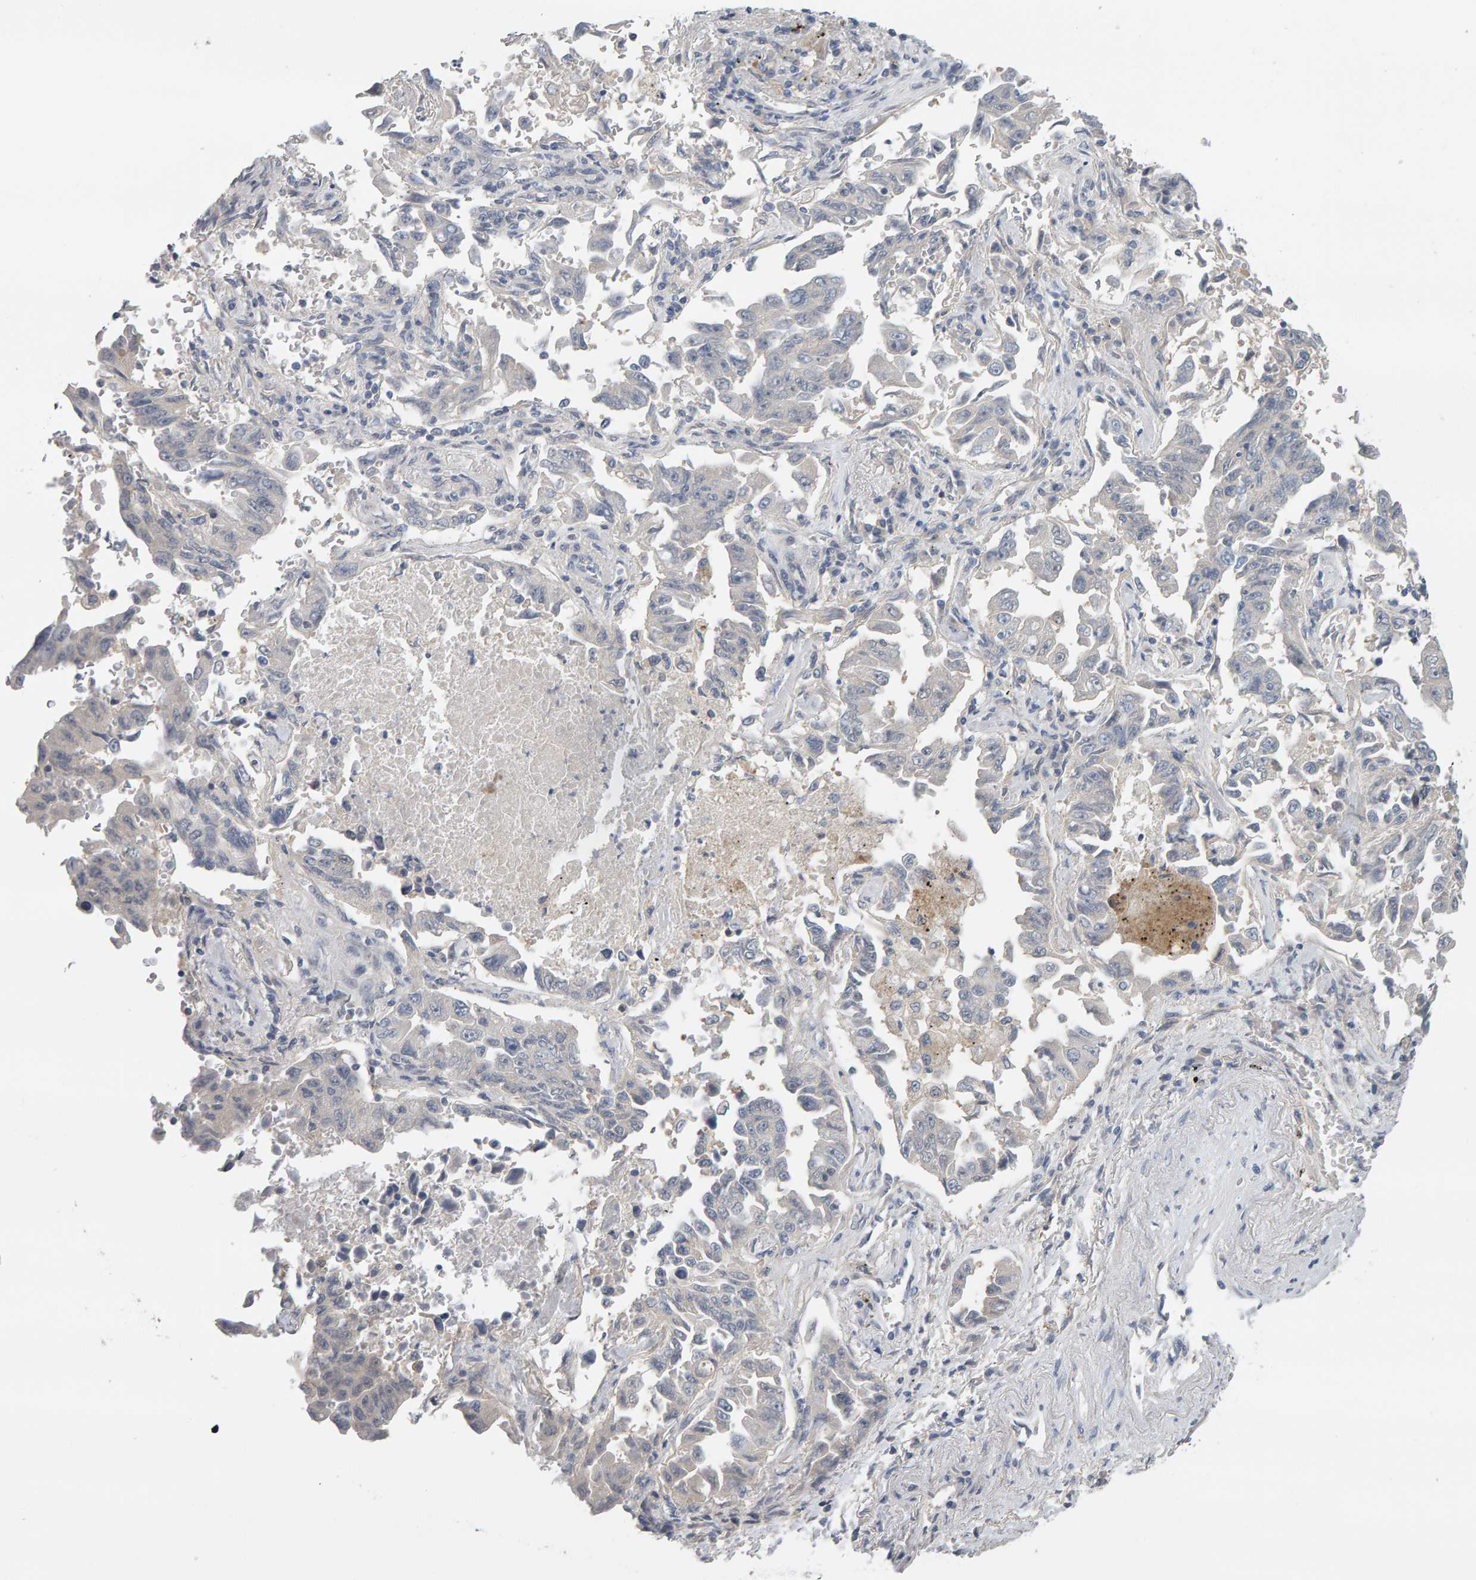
{"staining": {"intensity": "negative", "quantity": "none", "location": "none"}, "tissue": "lung cancer", "cell_type": "Tumor cells", "image_type": "cancer", "snomed": [{"axis": "morphology", "description": "Adenocarcinoma, NOS"}, {"axis": "topography", "description": "Lung"}], "caption": "Adenocarcinoma (lung) stained for a protein using immunohistochemistry (IHC) shows no staining tumor cells.", "gene": "GFUS", "patient": {"sex": "female", "age": 51}}